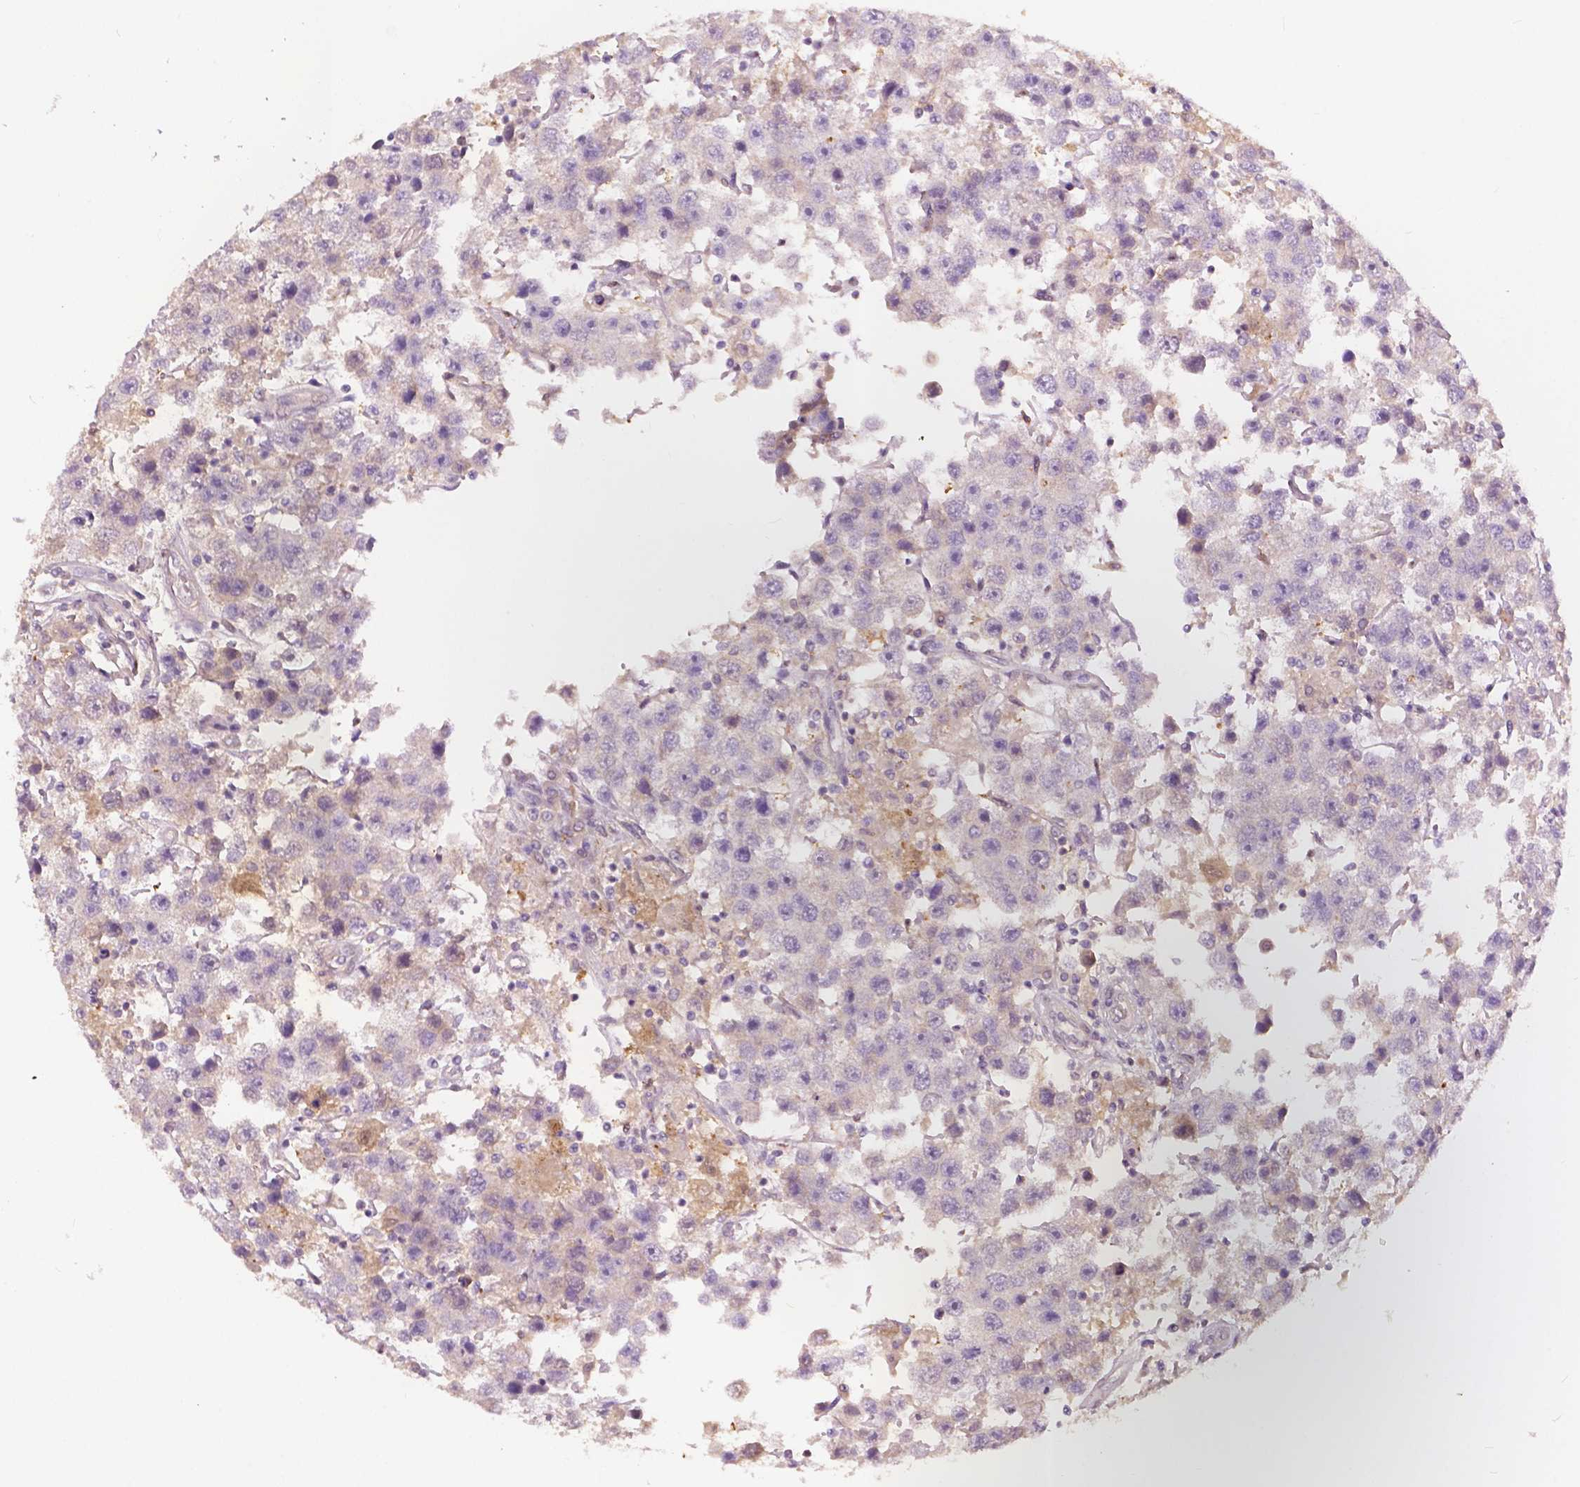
{"staining": {"intensity": "negative", "quantity": "none", "location": "none"}, "tissue": "testis cancer", "cell_type": "Tumor cells", "image_type": "cancer", "snomed": [{"axis": "morphology", "description": "Seminoma, NOS"}, {"axis": "topography", "description": "Testis"}], "caption": "Immunohistochemistry of human seminoma (testis) reveals no expression in tumor cells.", "gene": "GPR37", "patient": {"sex": "male", "age": 45}}